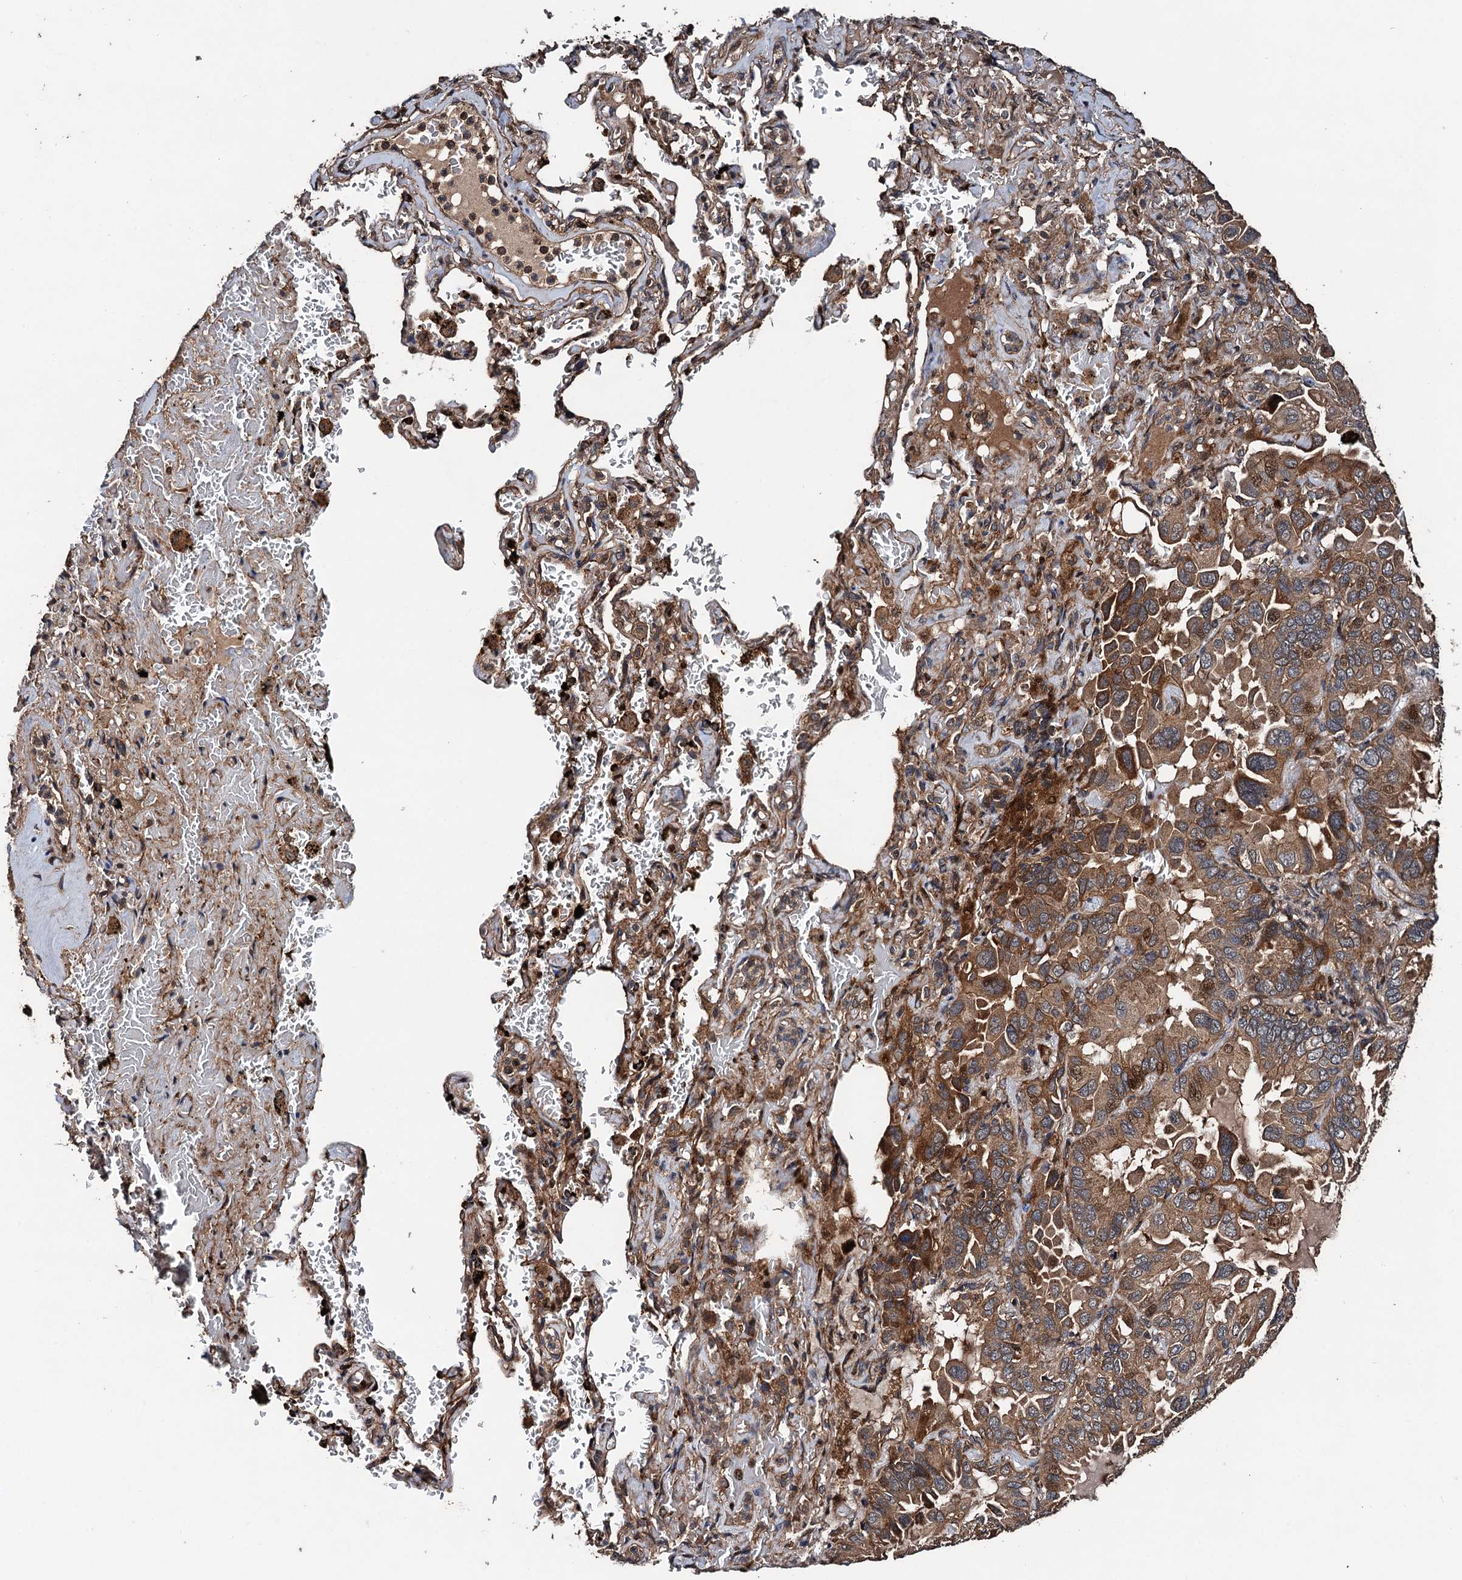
{"staining": {"intensity": "moderate", "quantity": ">75%", "location": "cytoplasmic/membranous,nuclear"}, "tissue": "lung cancer", "cell_type": "Tumor cells", "image_type": "cancer", "snomed": [{"axis": "morphology", "description": "Adenocarcinoma, NOS"}, {"axis": "topography", "description": "Lung"}], "caption": "There is medium levels of moderate cytoplasmic/membranous and nuclear staining in tumor cells of lung cancer, as demonstrated by immunohistochemical staining (brown color).", "gene": "TMEM39B", "patient": {"sex": "male", "age": 64}}